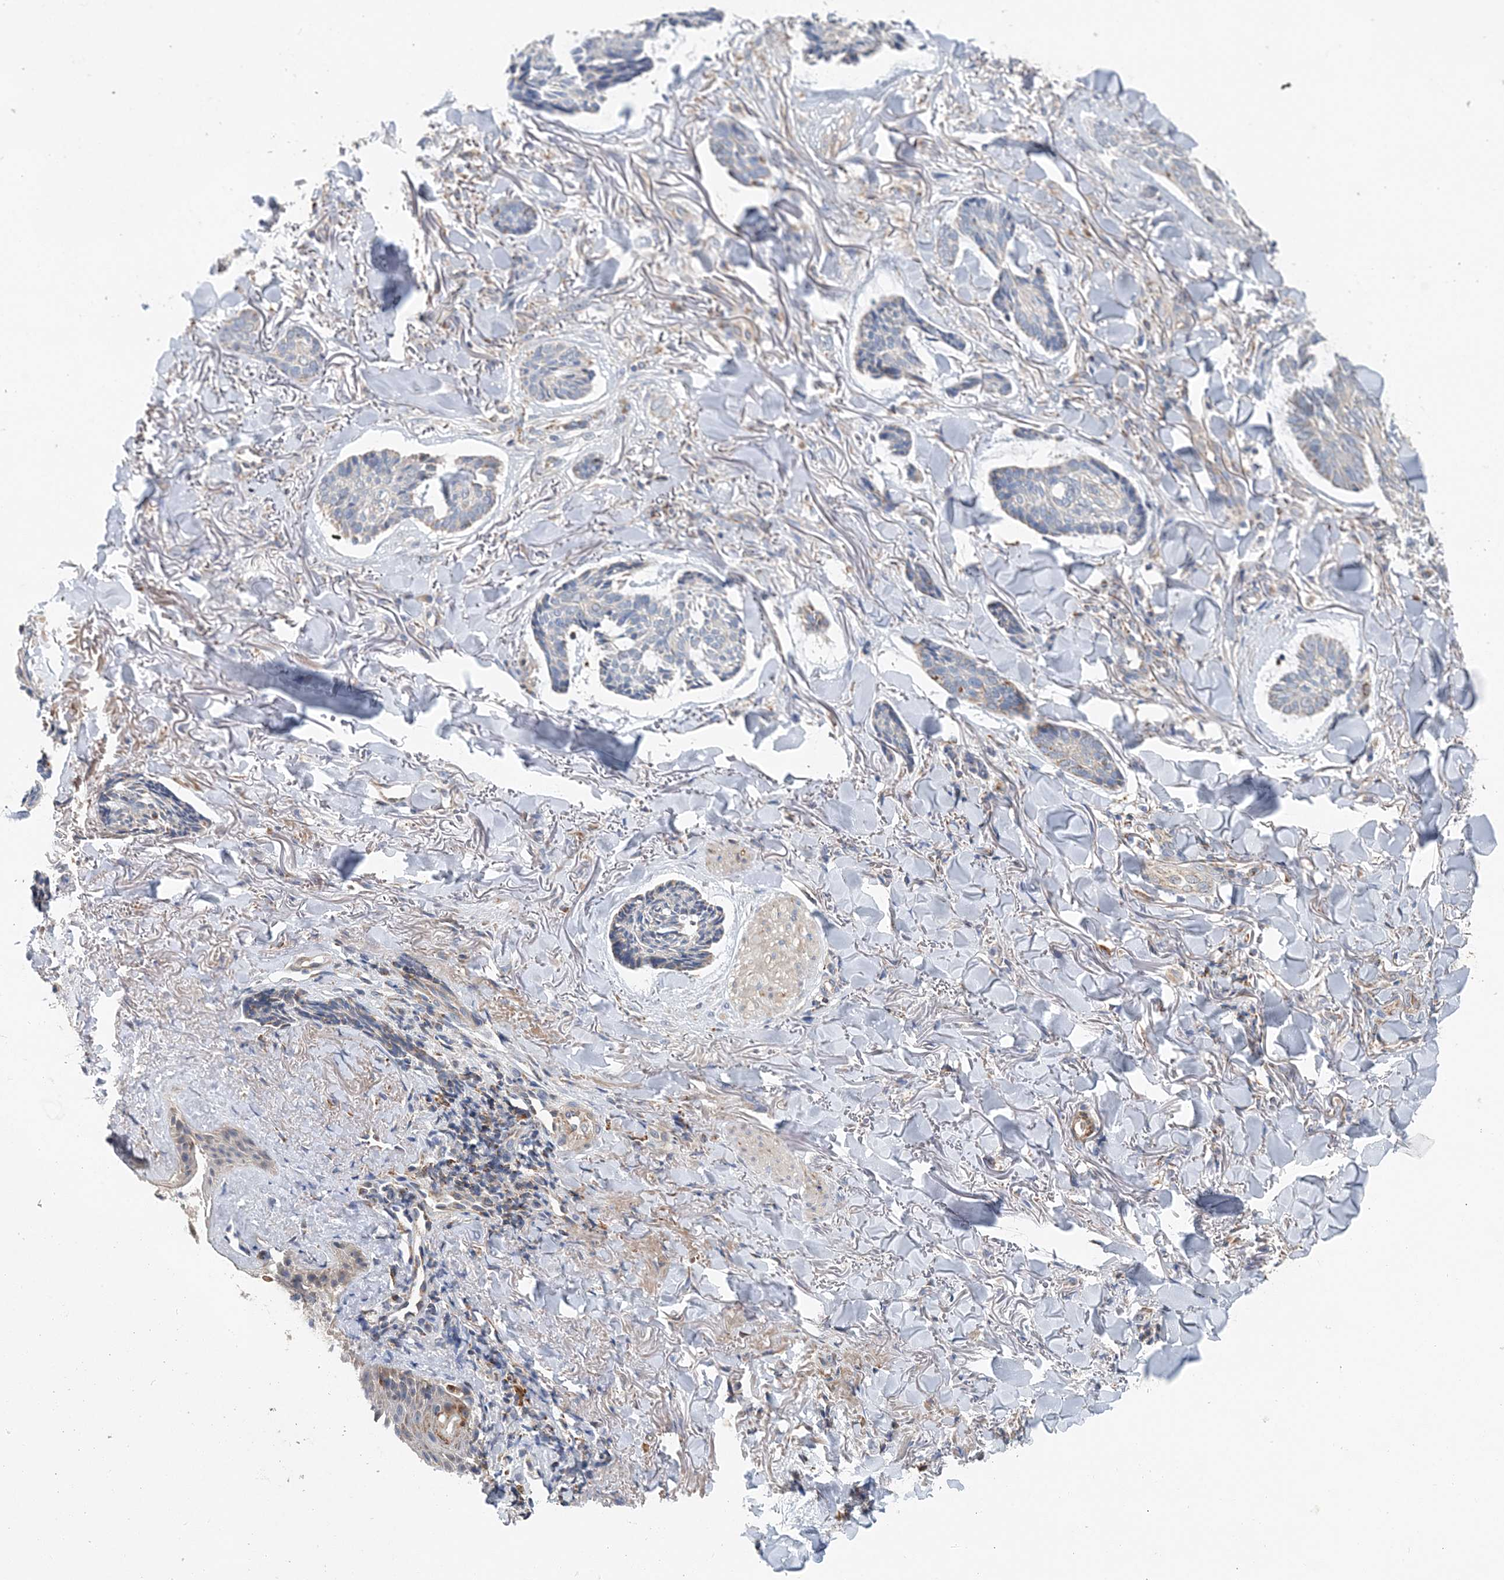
{"staining": {"intensity": "negative", "quantity": "none", "location": "none"}, "tissue": "skin cancer", "cell_type": "Tumor cells", "image_type": "cancer", "snomed": [{"axis": "morphology", "description": "Basal cell carcinoma"}, {"axis": "topography", "description": "Skin"}], "caption": "Tumor cells are negative for protein expression in human skin cancer.", "gene": "SPRY2", "patient": {"sex": "male", "age": 43}}